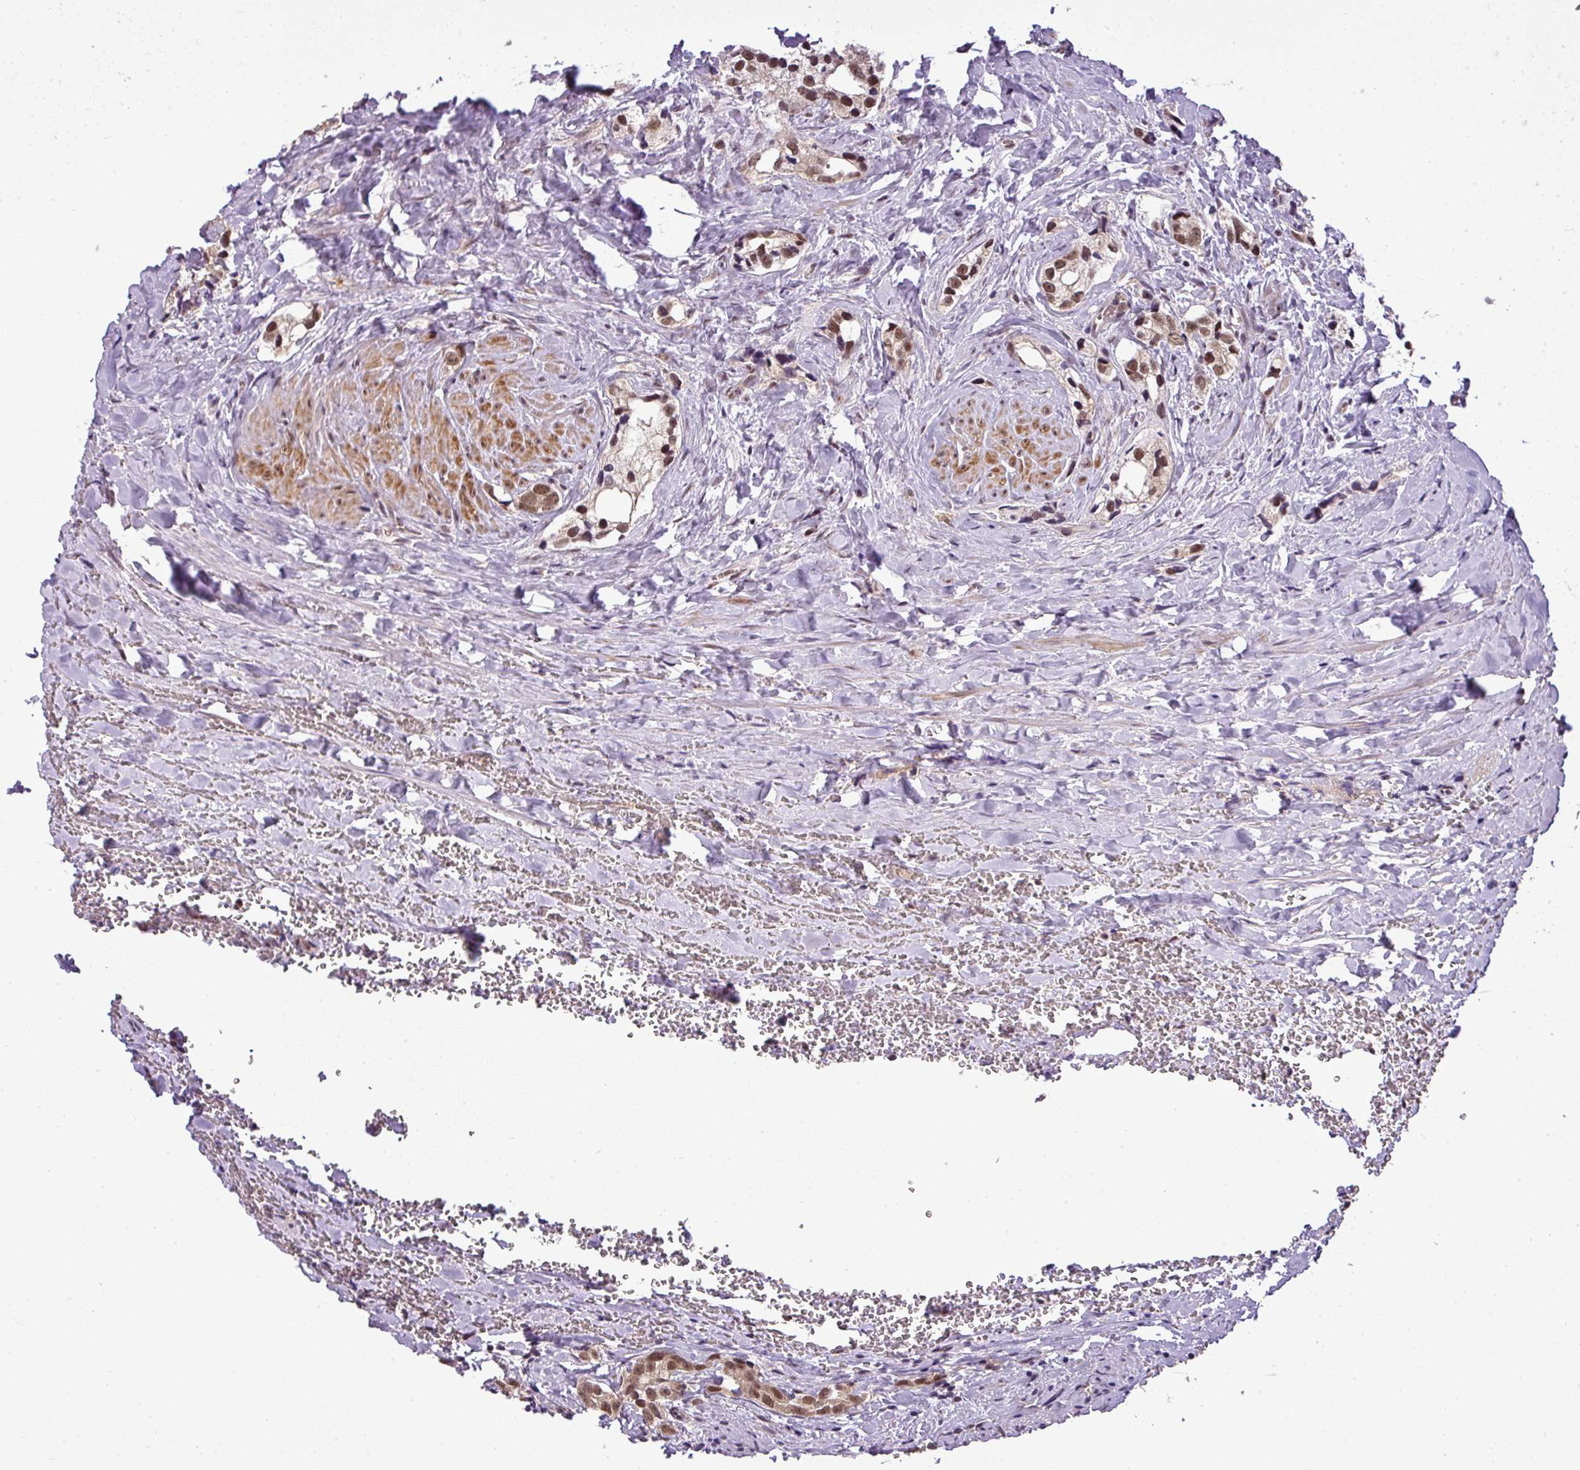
{"staining": {"intensity": "moderate", "quantity": ">75%", "location": "nuclear"}, "tissue": "prostate cancer", "cell_type": "Tumor cells", "image_type": "cancer", "snomed": [{"axis": "morphology", "description": "Adenocarcinoma, High grade"}, {"axis": "topography", "description": "Prostate"}], "caption": "Immunohistochemical staining of adenocarcinoma (high-grade) (prostate) exhibits medium levels of moderate nuclear positivity in about >75% of tumor cells.", "gene": "MFHAS1", "patient": {"sex": "male", "age": 66}}